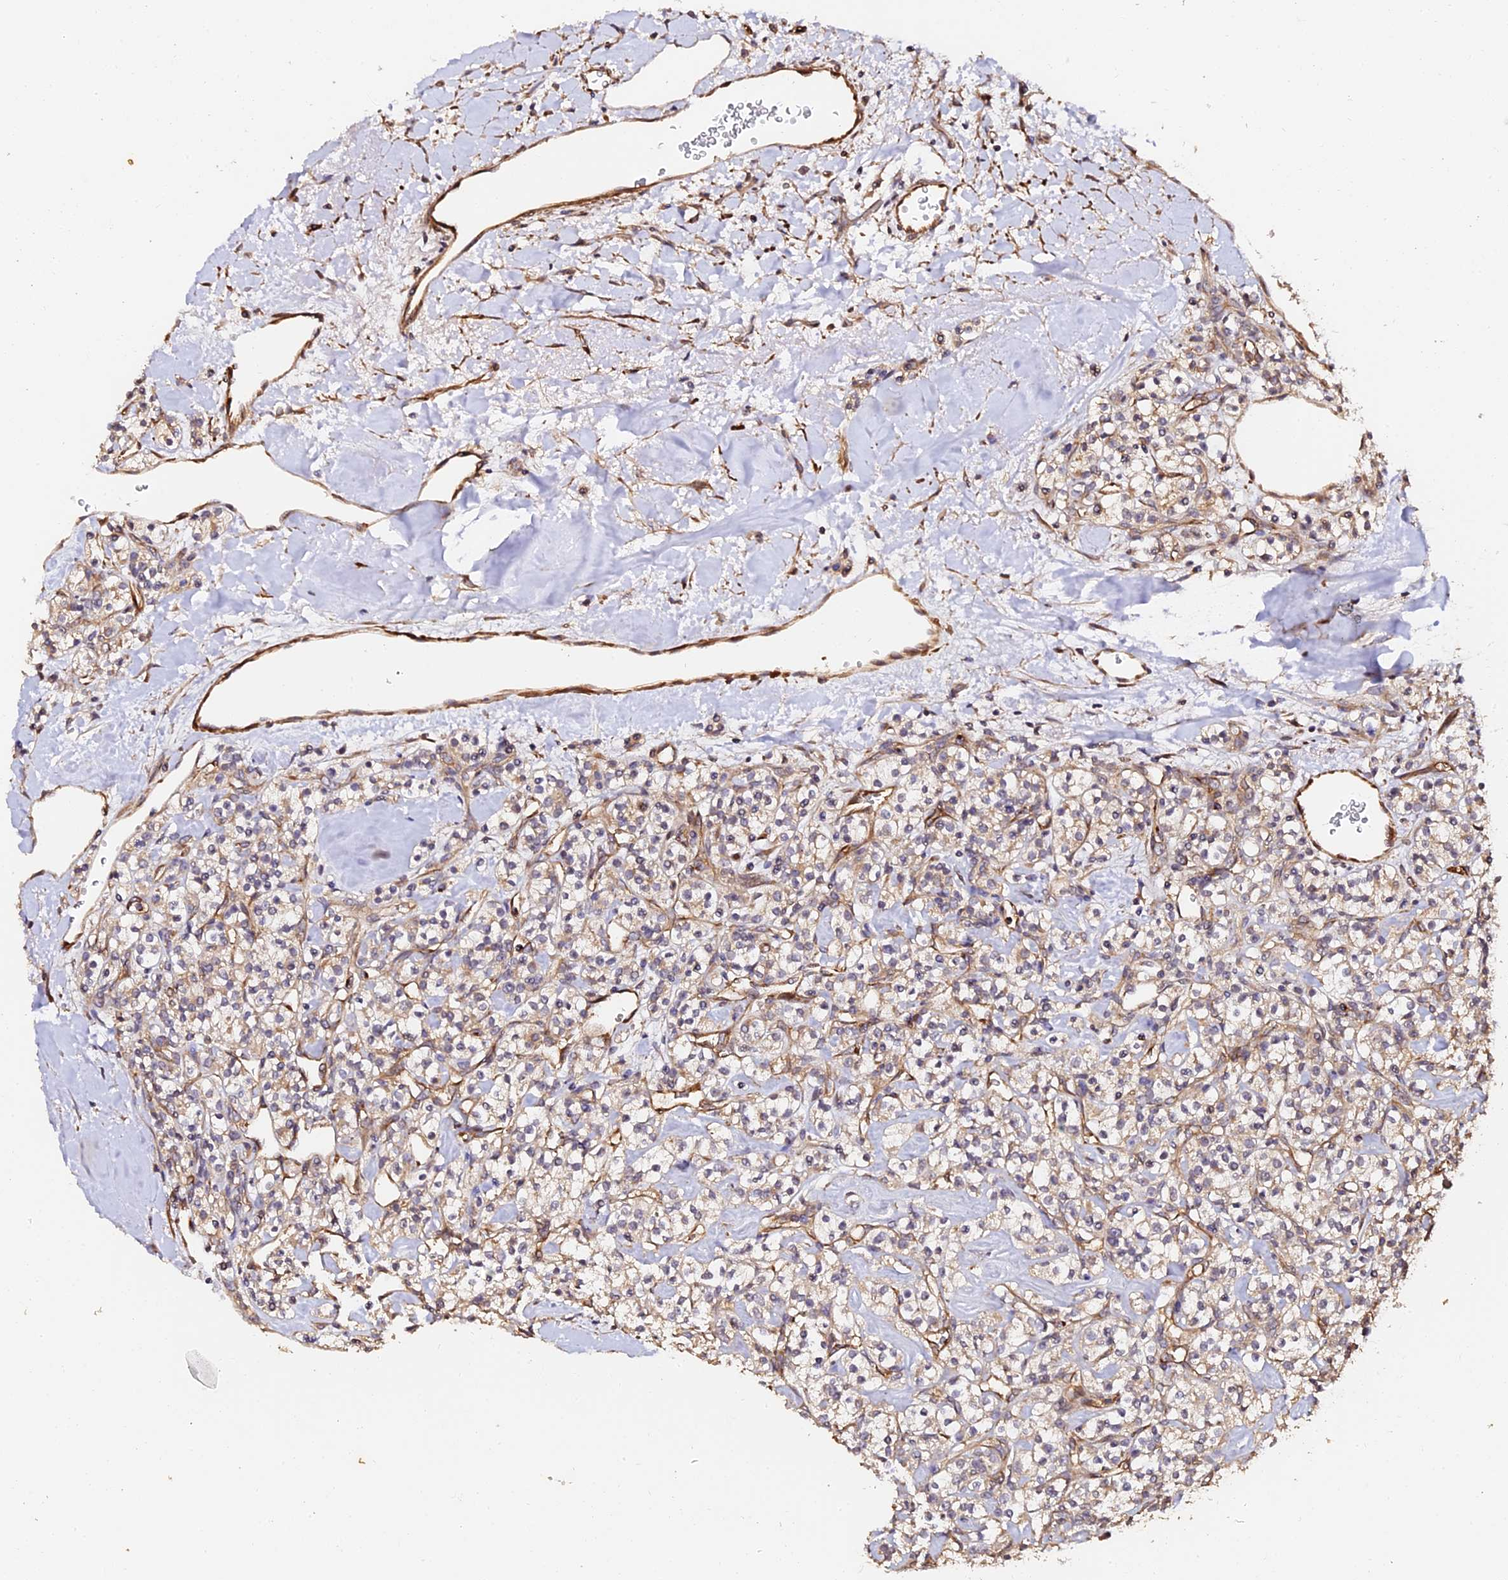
{"staining": {"intensity": "weak", "quantity": "<25%", "location": "cytoplasmic/membranous"}, "tissue": "renal cancer", "cell_type": "Tumor cells", "image_type": "cancer", "snomed": [{"axis": "morphology", "description": "Adenocarcinoma, NOS"}, {"axis": "topography", "description": "Kidney"}], "caption": "DAB immunohistochemical staining of renal cancer (adenocarcinoma) exhibits no significant positivity in tumor cells. Nuclei are stained in blue.", "gene": "TDO2", "patient": {"sex": "male", "age": 77}}